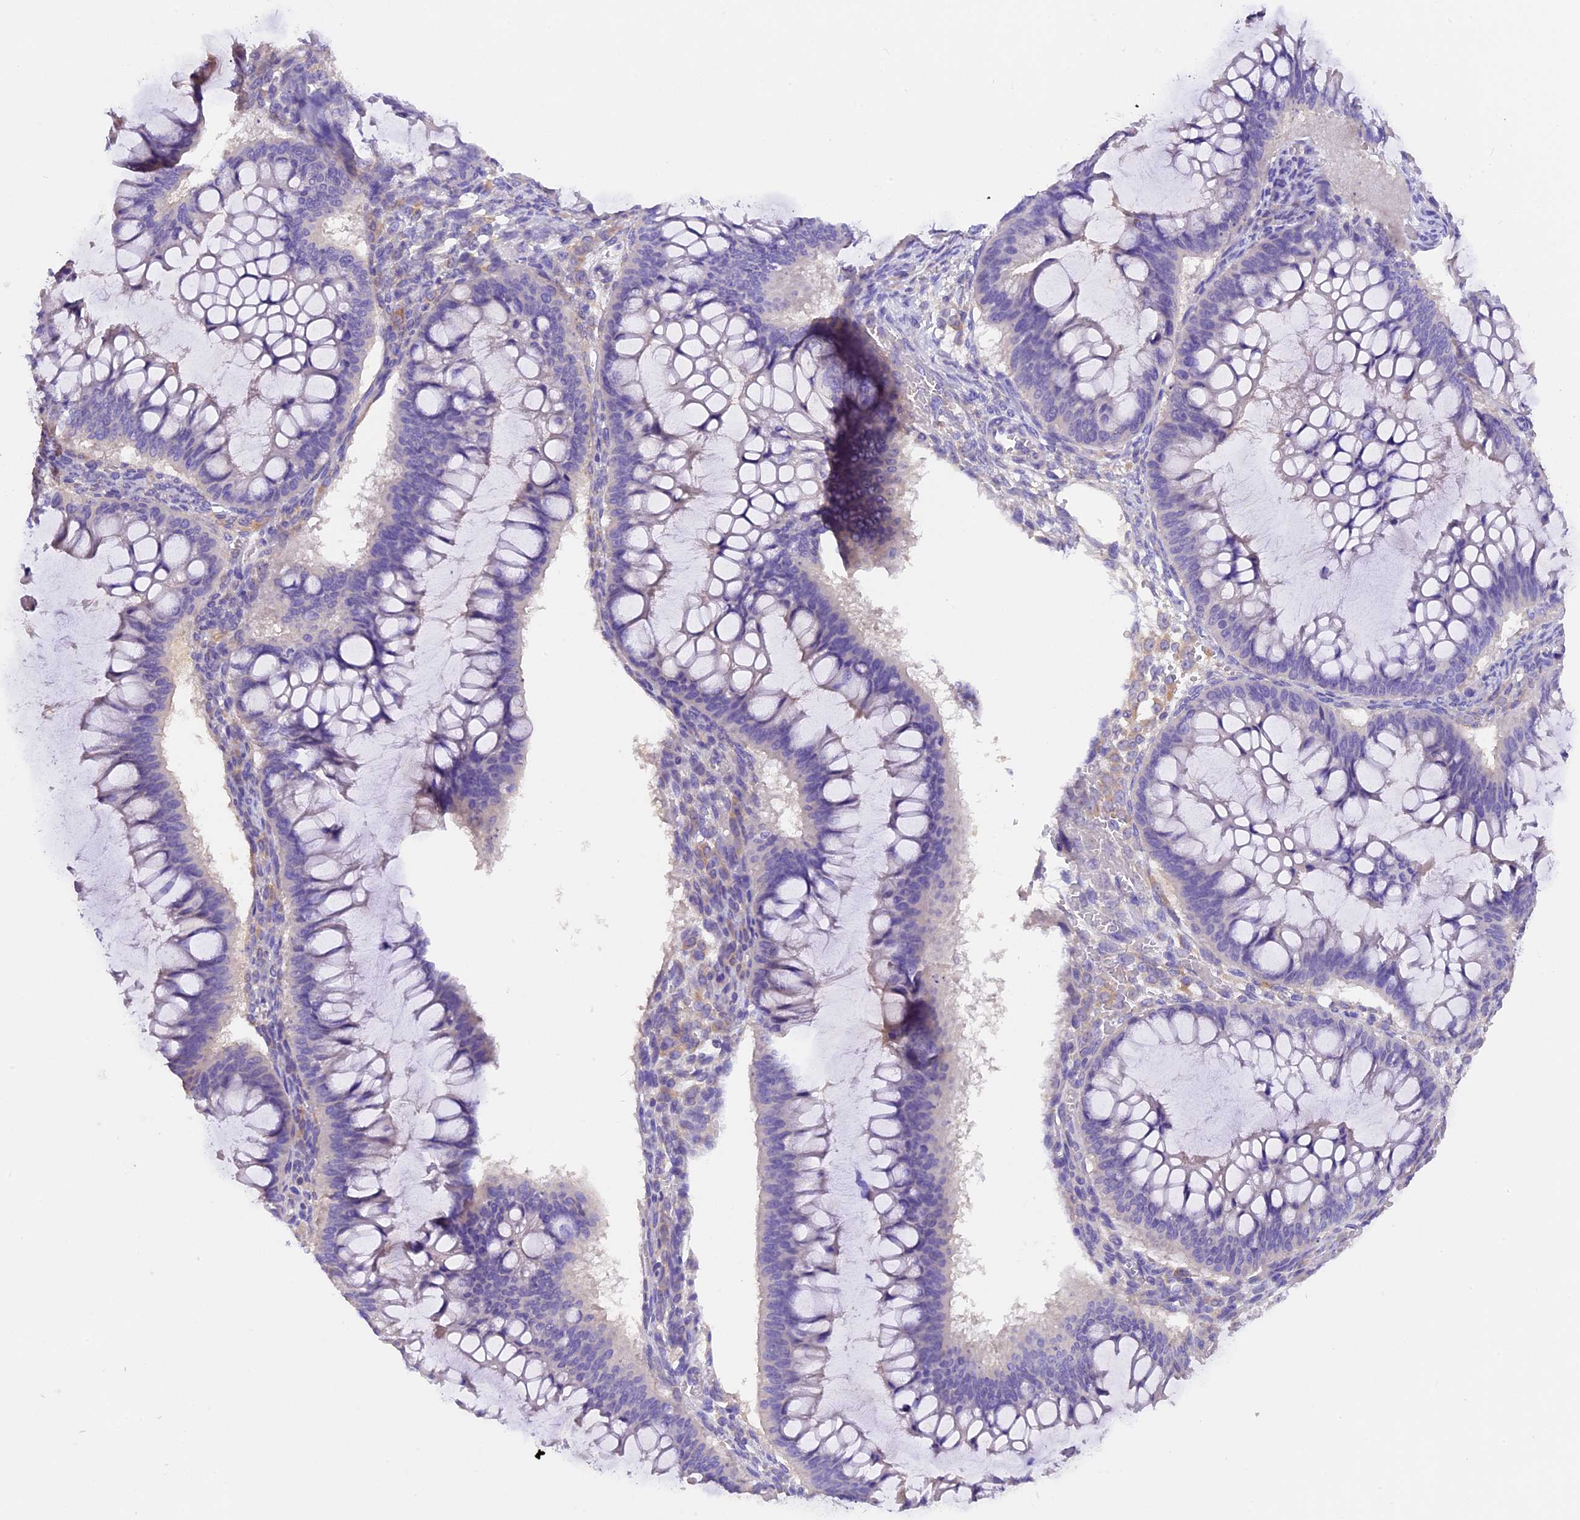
{"staining": {"intensity": "negative", "quantity": "none", "location": "none"}, "tissue": "ovarian cancer", "cell_type": "Tumor cells", "image_type": "cancer", "snomed": [{"axis": "morphology", "description": "Cystadenocarcinoma, mucinous, NOS"}, {"axis": "topography", "description": "Ovary"}], "caption": "The histopathology image shows no significant staining in tumor cells of mucinous cystadenocarcinoma (ovarian).", "gene": "AP3B2", "patient": {"sex": "female", "age": 73}}